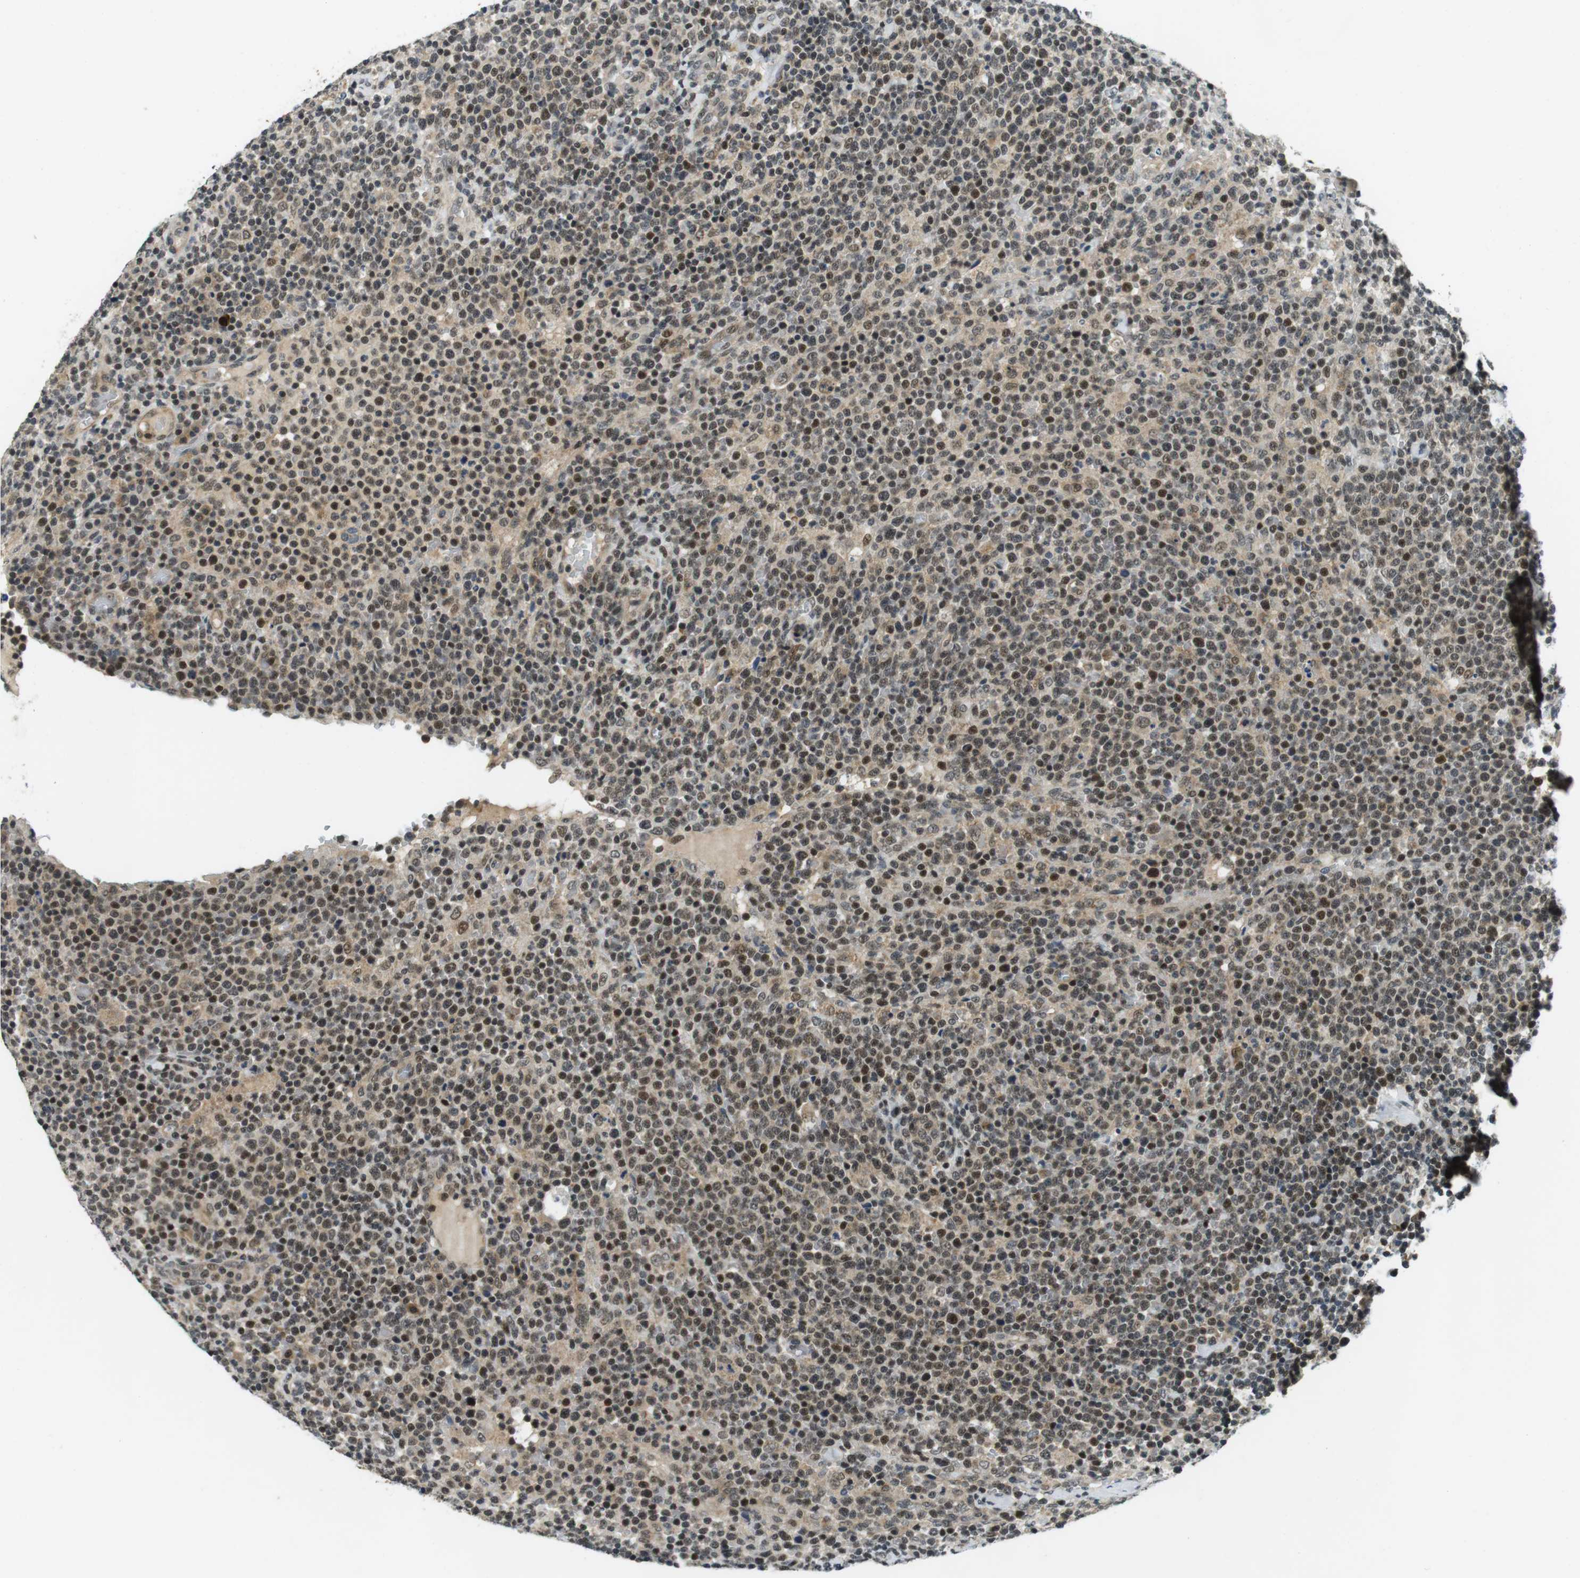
{"staining": {"intensity": "moderate", "quantity": ">75%", "location": "nuclear"}, "tissue": "lymphoma", "cell_type": "Tumor cells", "image_type": "cancer", "snomed": [{"axis": "morphology", "description": "Malignant lymphoma, non-Hodgkin's type, High grade"}, {"axis": "topography", "description": "Lymph node"}], "caption": "A medium amount of moderate nuclear positivity is seen in approximately >75% of tumor cells in high-grade malignant lymphoma, non-Hodgkin's type tissue.", "gene": "BRD4", "patient": {"sex": "male", "age": 61}}